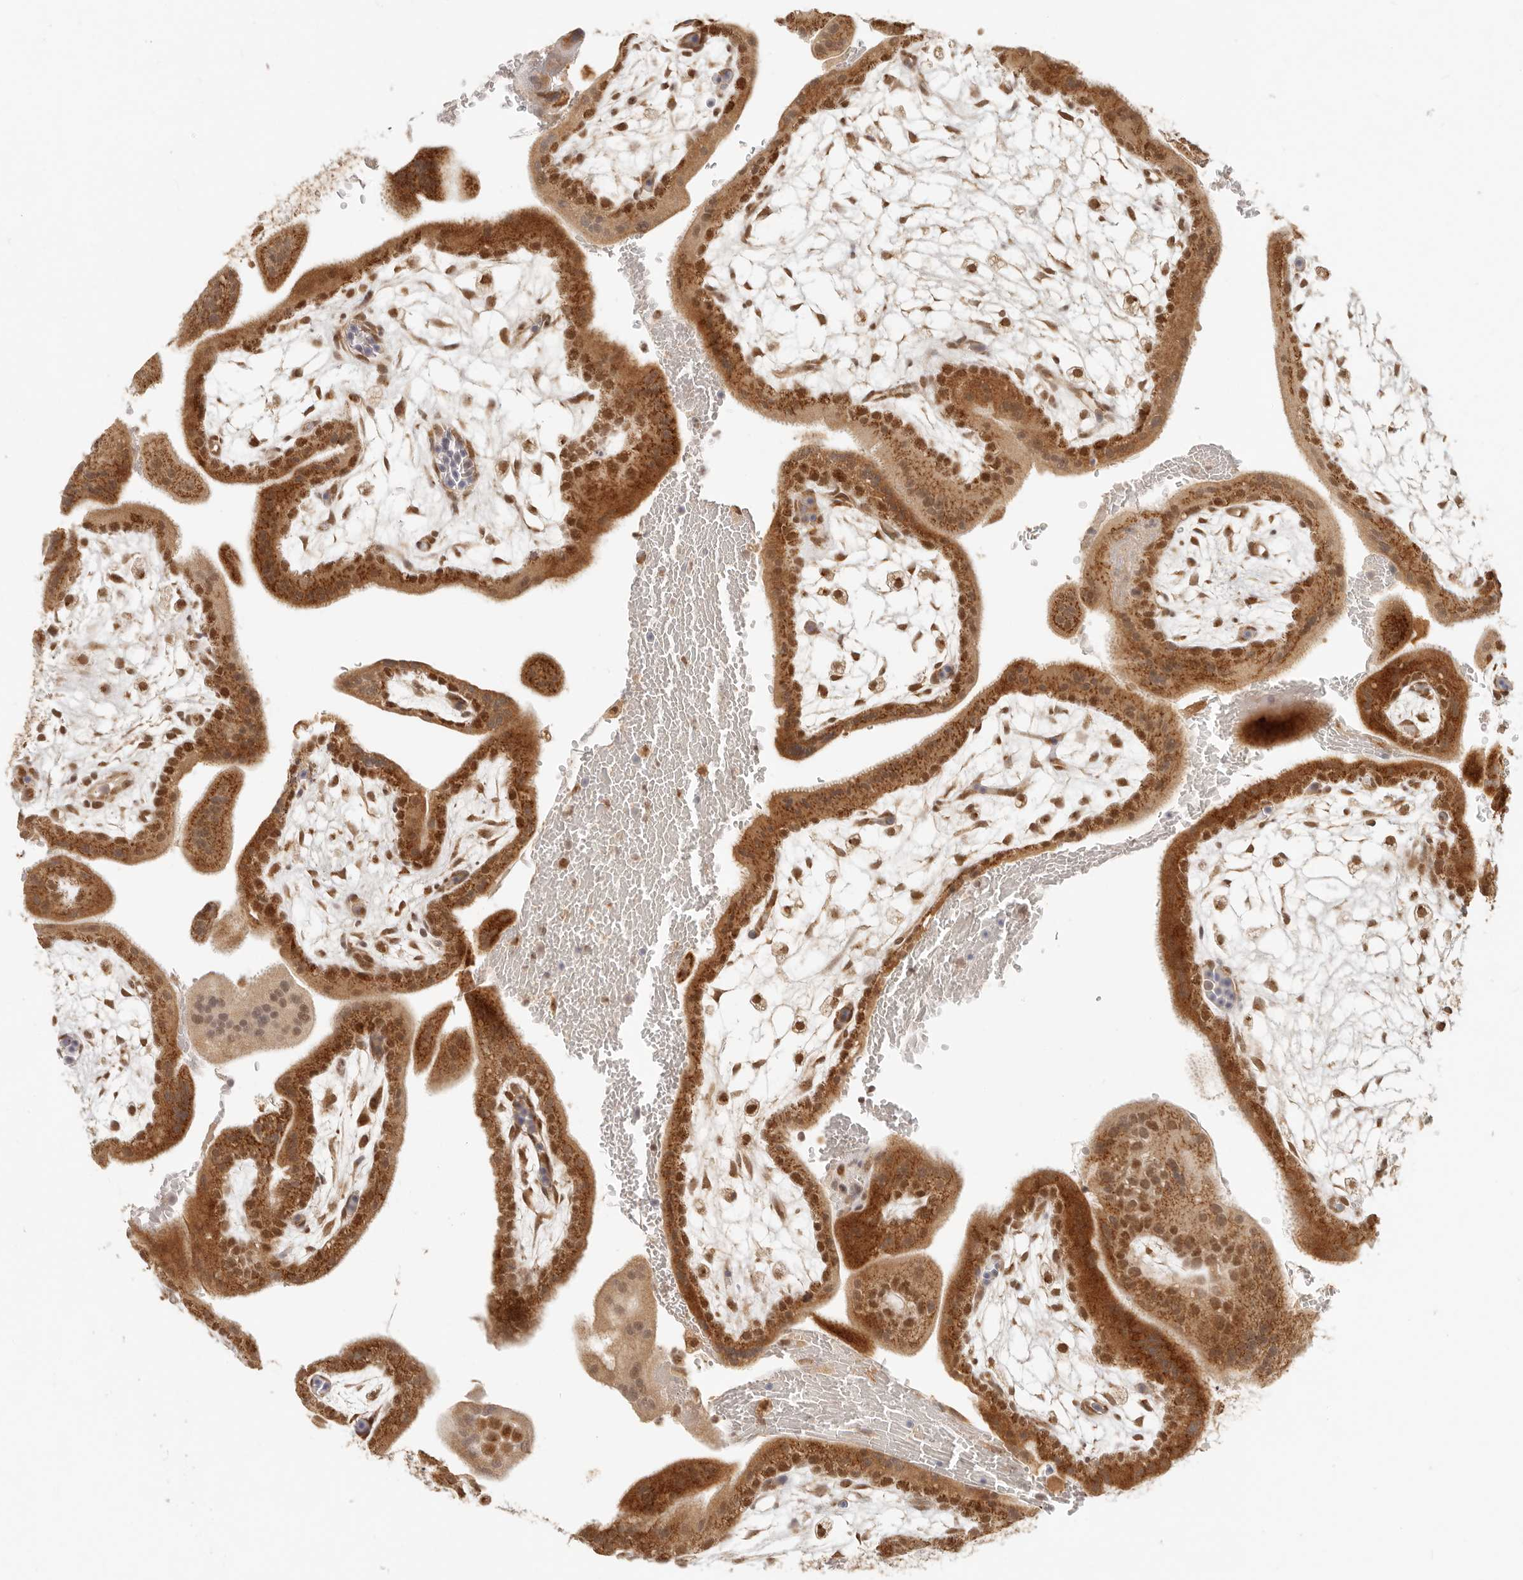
{"staining": {"intensity": "strong", "quantity": ">75%", "location": "cytoplasmic/membranous,nuclear"}, "tissue": "placenta", "cell_type": "Trophoblastic cells", "image_type": "normal", "snomed": [{"axis": "morphology", "description": "Normal tissue, NOS"}, {"axis": "topography", "description": "Placenta"}], "caption": "Protein staining exhibits strong cytoplasmic/membranous,nuclear expression in approximately >75% of trophoblastic cells in unremarkable placenta. (DAB IHC, brown staining for protein, blue staining for nuclei).", "gene": "INTS11", "patient": {"sex": "female", "age": 35}}